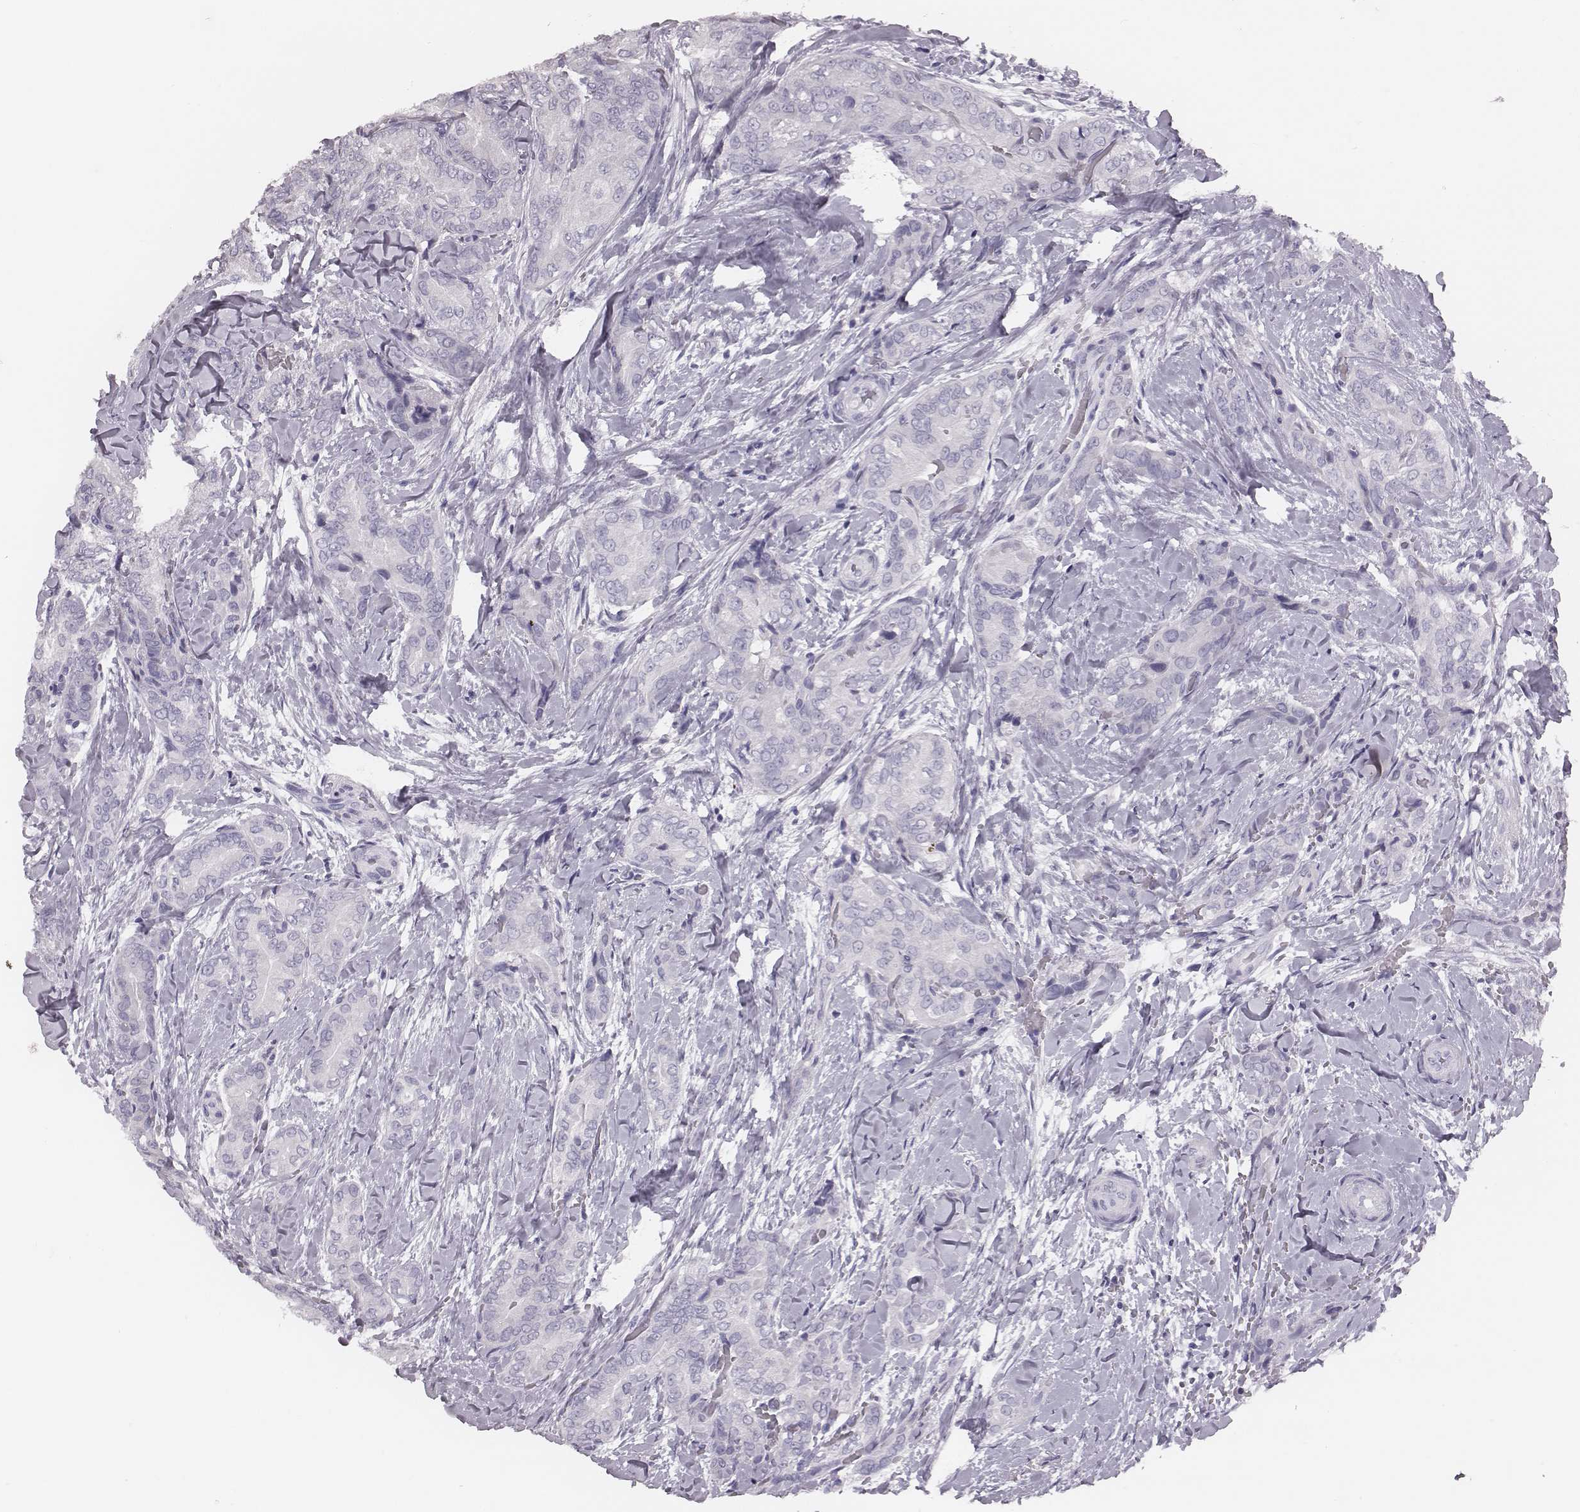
{"staining": {"intensity": "negative", "quantity": "none", "location": "none"}, "tissue": "thyroid cancer", "cell_type": "Tumor cells", "image_type": "cancer", "snomed": [{"axis": "morphology", "description": "Papillary adenocarcinoma, NOS"}, {"axis": "topography", "description": "Thyroid gland"}], "caption": "The immunohistochemistry histopathology image has no significant positivity in tumor cells of thyroid papillary adenocarcinoma tissue.", "gene": "CSH1", "patient": {"sex": "male", "age": 61}}